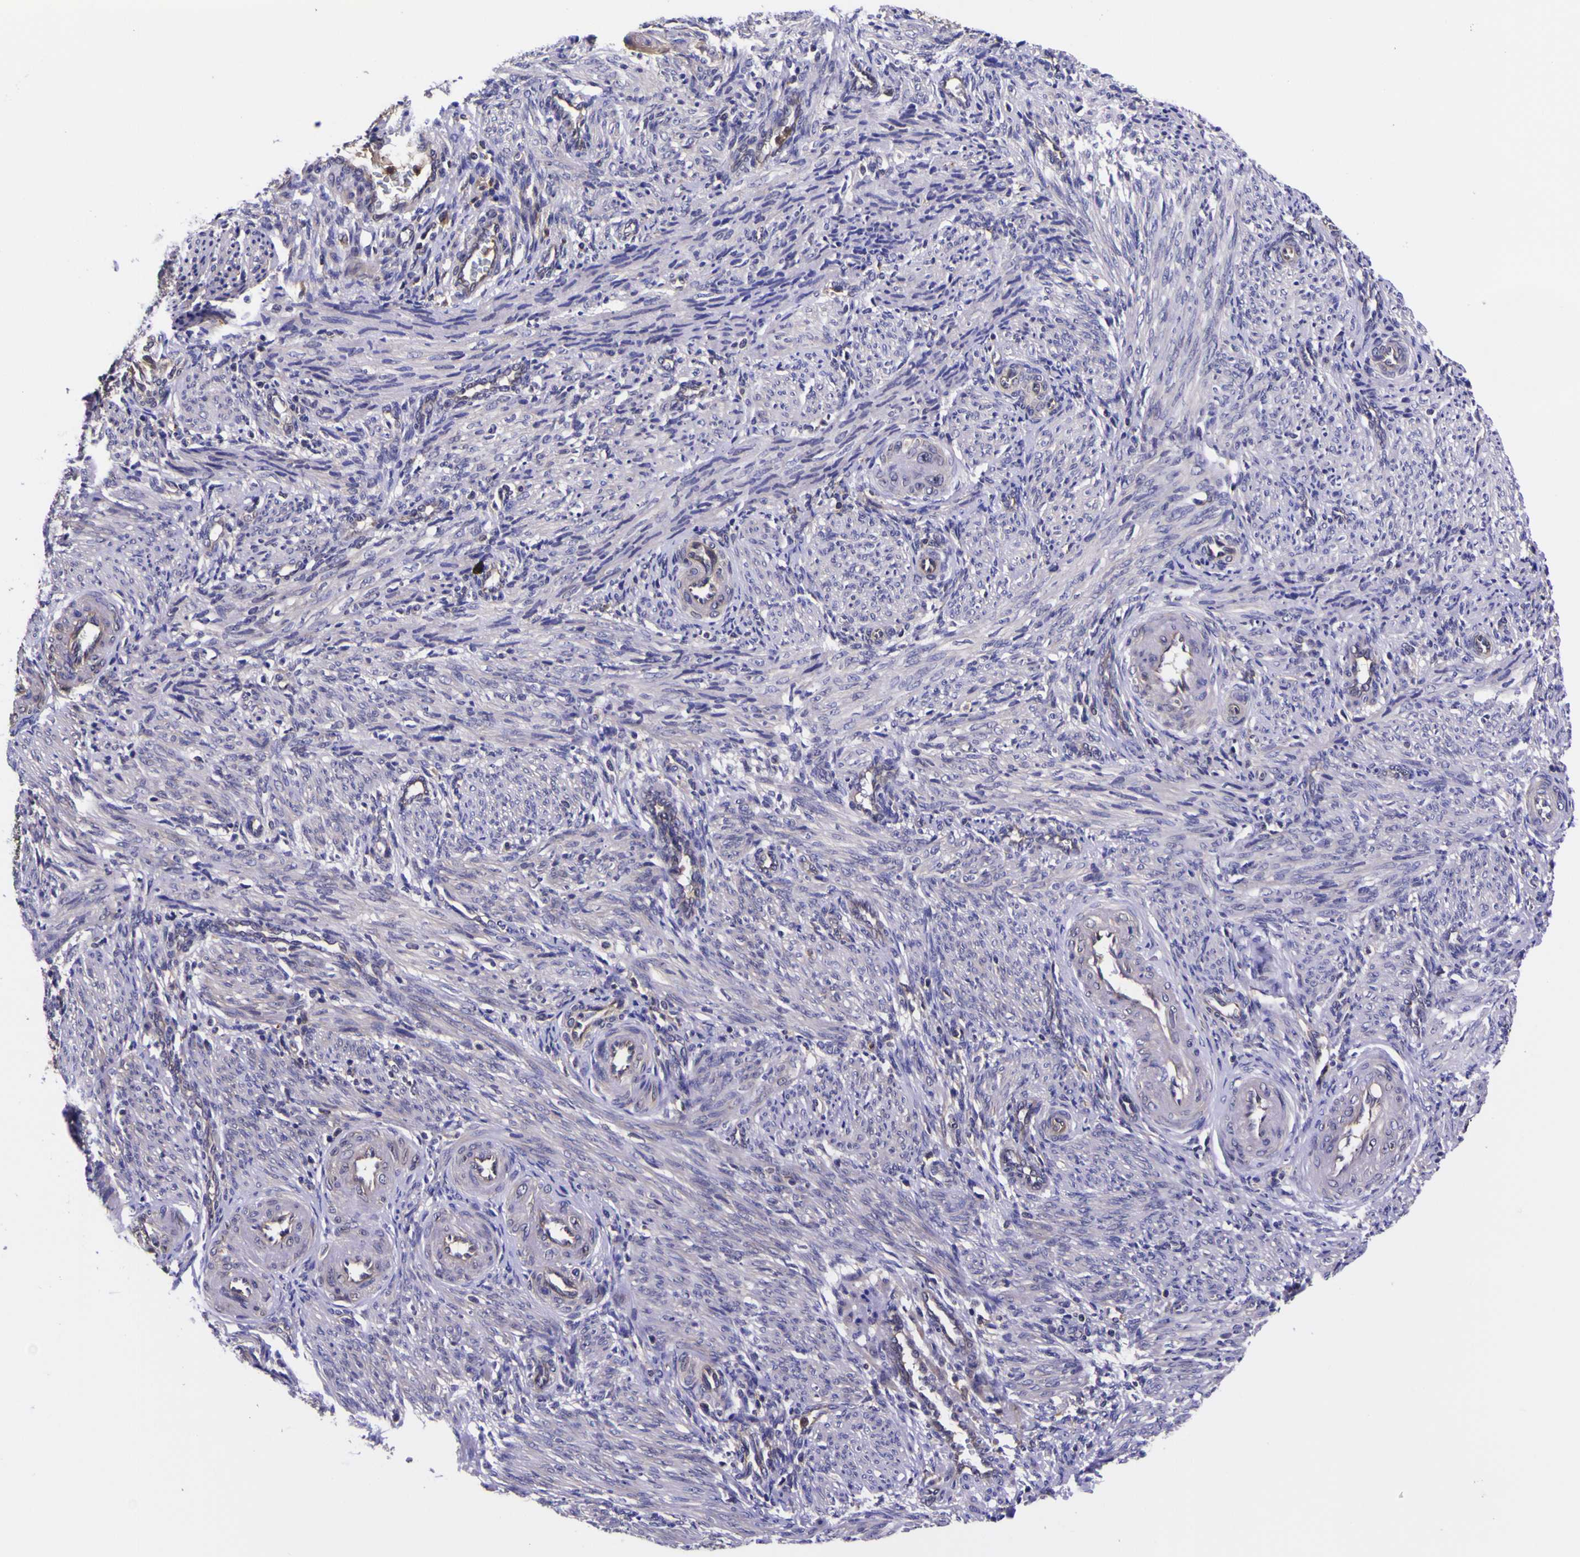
{"staining": {"intensity": "weak", "quantity": ">75%", "location": "cytoplasmic/membranous"}, "tissue": "smooth muscle", "cell_type": "Smooth muscle cells", "image_type": "normal", "snomed": [{"axis": "morphology", "description": "Normal tissue, NOS"}, {"axis": "topography", "description": "Endometrium"}], "caption": "A brown stain highlights weak cytoplasmic/membranous staining of a protein in smooth muscle cells of benign smooth muscle. The staining was performed using DAB (3,3'-diaminobenzidine), with brown indicating positive protein expression. Nuclei are stained blue with hematoxylin.", "gene": "MAPK14", "patient": {"sex": "female", "age": 33}}